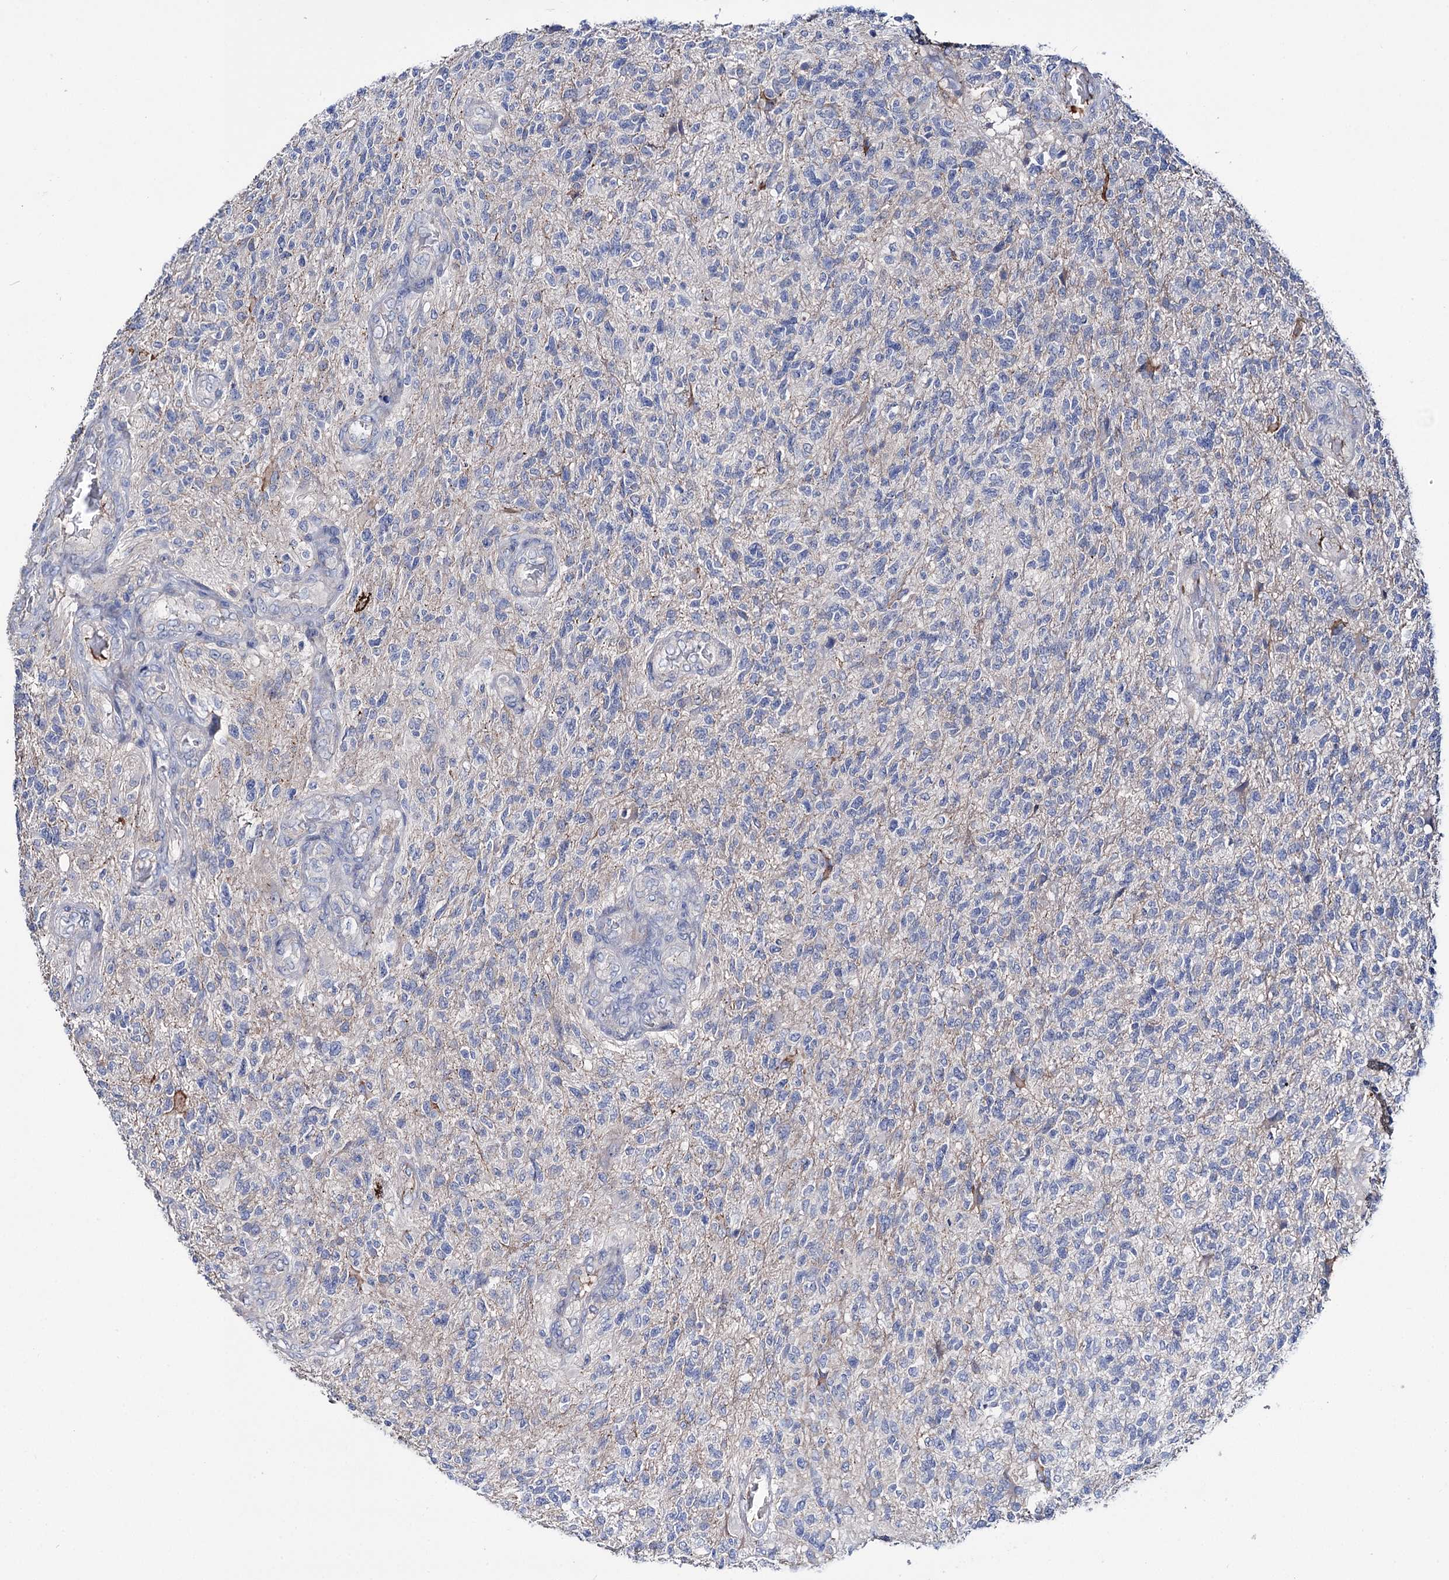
{"staining": {"intensity": "negative", "quantity": "none", "location": "none"}, "tissue": "glioma", "cell_type": "Tumor cells", "image_type": "cancer", "snomed": [{"axis": "morphology", "description": "Glioma, malignant, High grade"}, {"axis": "topography", "description": "Brain"}], "caption": "Immunohistochemical staining of malignant glioma (high-grade) reveals no significant expression in tumor cells.", "gene": "PPP1R32", "patient": {"sex": "male", "age": 56}}